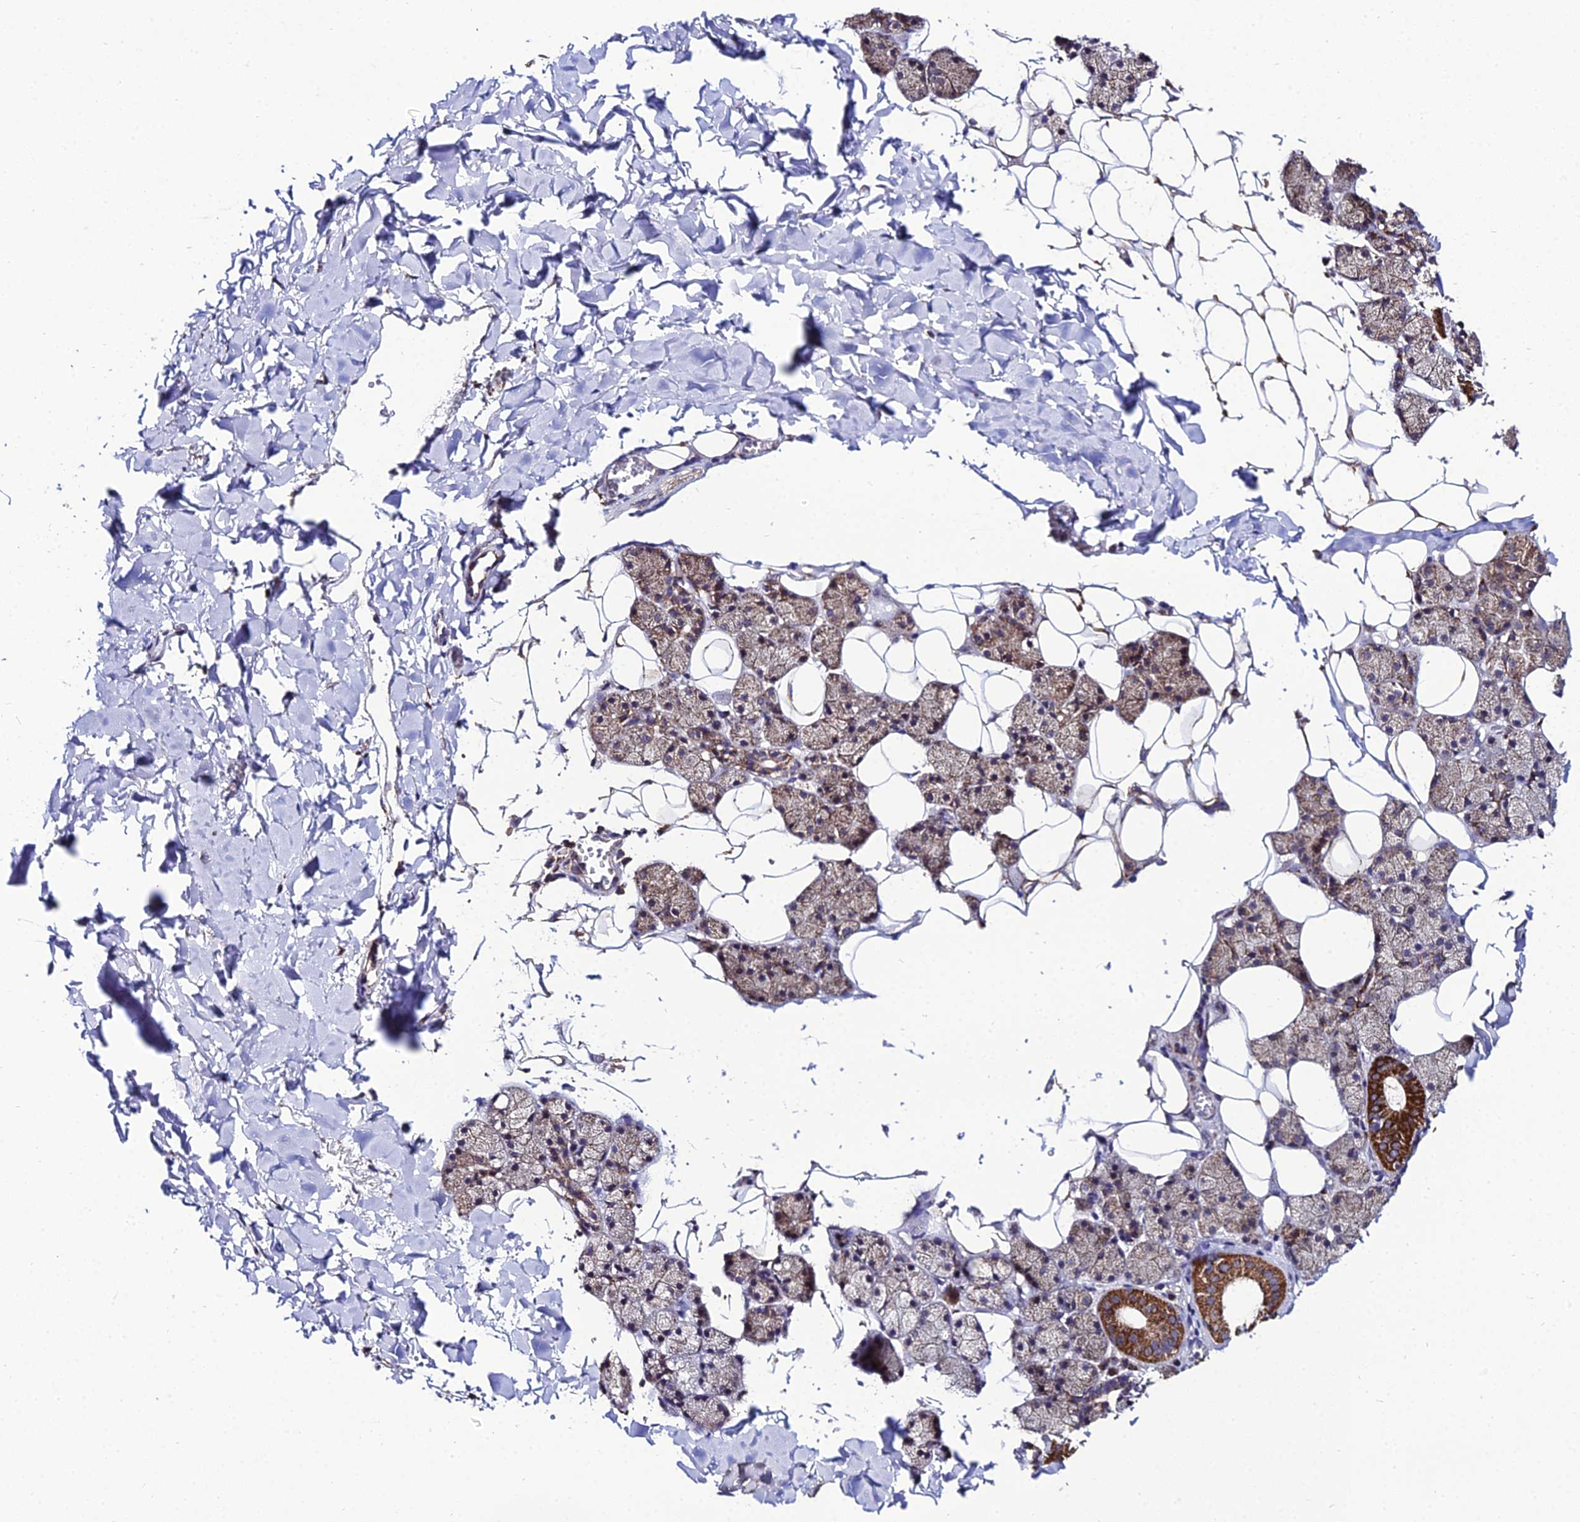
{"staining": {"intensity": "strong", "quantity": "<25%", "location": "cytoplasmic/membranous"}, "tissue": "salivary gland", "cell_type": "Glandular cells", "image_type": "normal", "snomed": [{"axis": "morphology", "description": "Normal tissue, NOS"}, {"axis": "topography", "description": "Salivary gland"}], "caption": "A micrograph of human salivary gland stained for a protein exhibits strong cytoplasmic/membranous brown staining in glandular cells.", "gene": "PSMD2", "patient": {"sex": "female", "age": 33}}